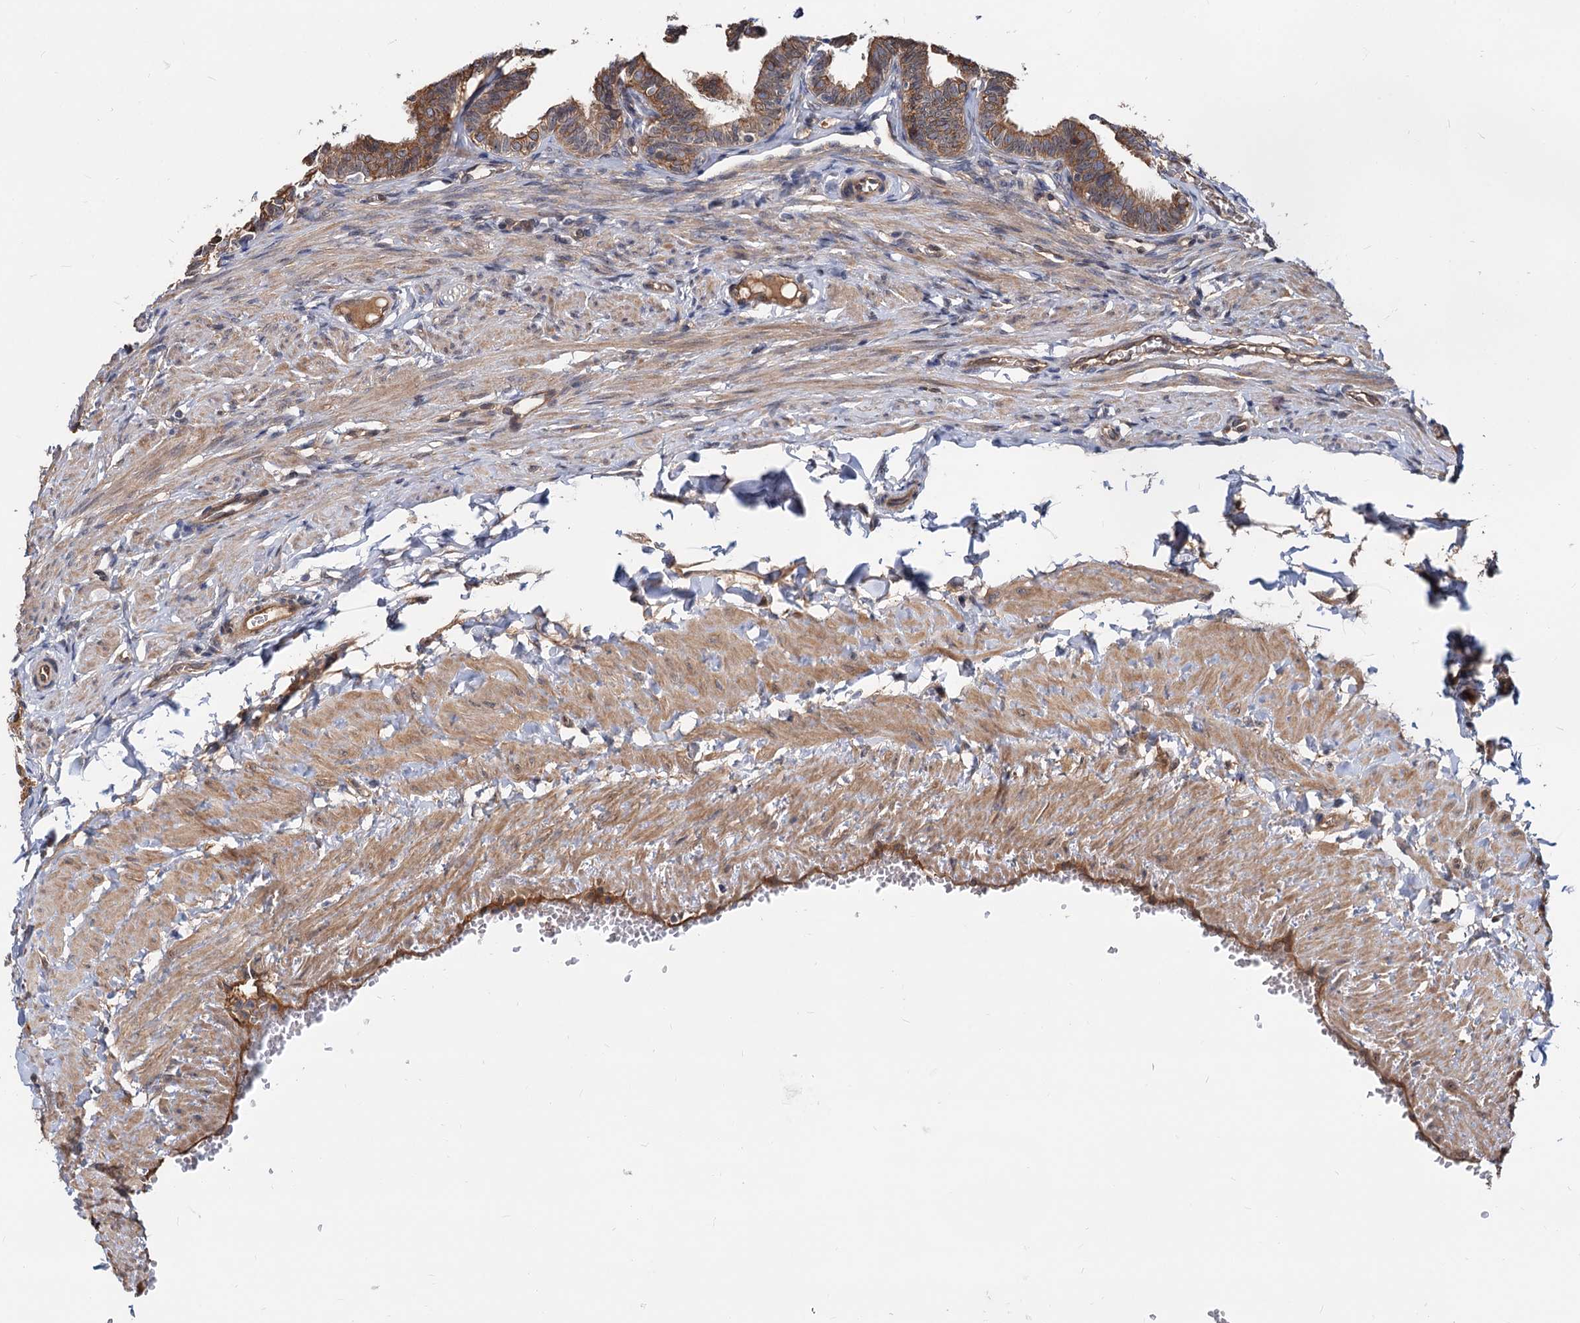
{"staining": {"intensity": "moderate", "quantity": ">75%", "location": "cytoplasmic/membranous"}, "tissue": "fallopian tube", "cell_type": "Glandular cells", "image_type": "normal", "snomed": [{"axis": "morphology", "description": "Normal tissue, NOS"}, {"axis": "topography", "description": "Fallopian tube"}, {"axis": "topography", "description": "Ovary"}], "caption": "This micrograph exhibits immunohistochemistry staining of benign human fallopian tube, with medium moderate cytoplasmic/membranous staining in about >75% of glandular cells.", "gene": "SNX15", "patient": {"sex": "female", "age": 23}}